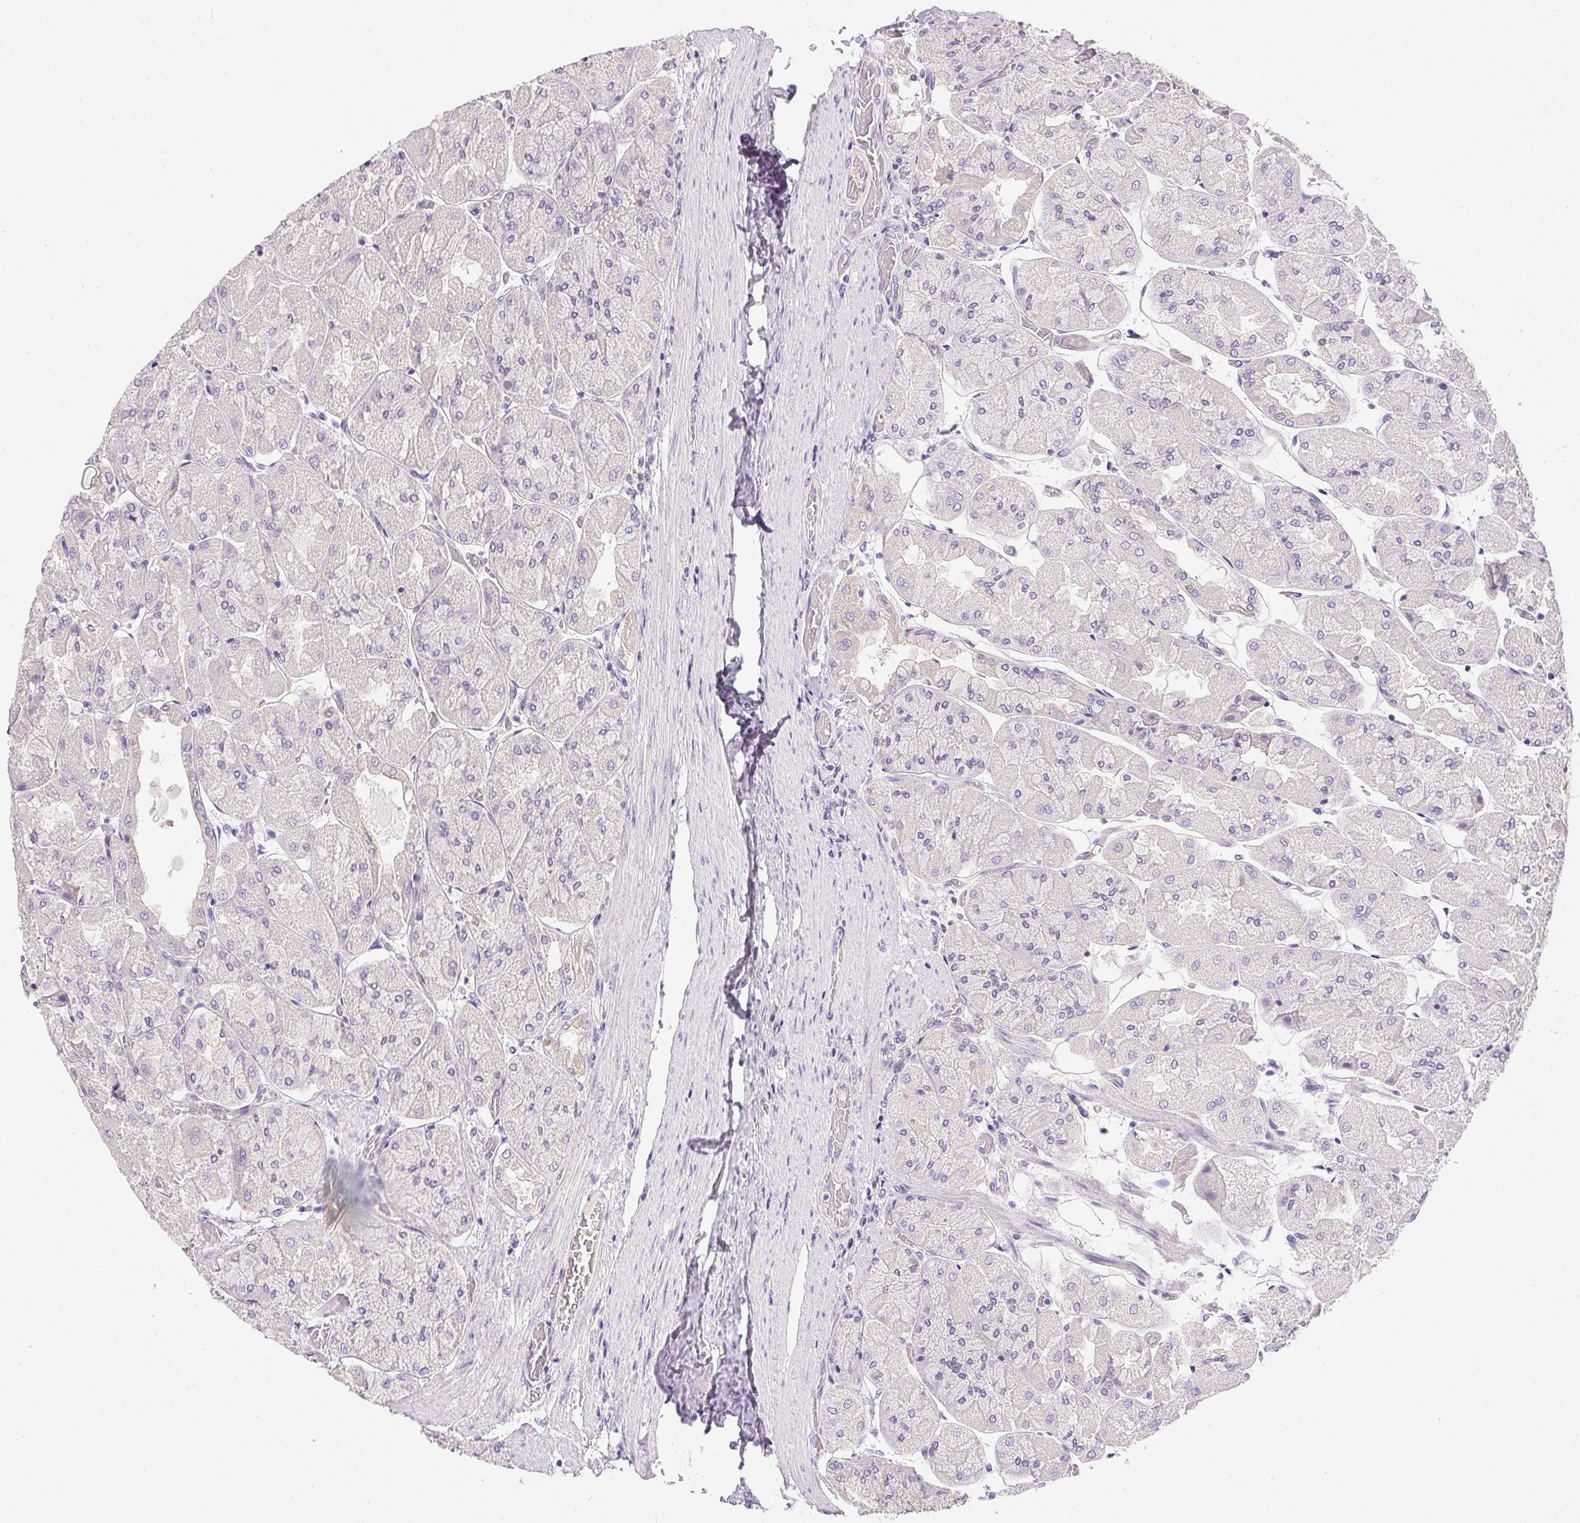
{"staining": {"intensity": "weak", "quantity": "<25%", "location": "cytoplasmic/membranous"}, "tissue": "stomach", "cell_type": "Glandular cells", "image_type": "normal", "snomed": [{"axis": "morphology", "description": "Normal tissue, NOS"}, {"axis": "topography", "description": "Stomach"}], "caption": "Immunohistochemistry photomicrograph of unremarkable stomach: stomach stained with DAB exhibits no significant protein expression in glandular cells.", "gene": "SLC17A7", "patient": {"sex": "female", "age": 61}}